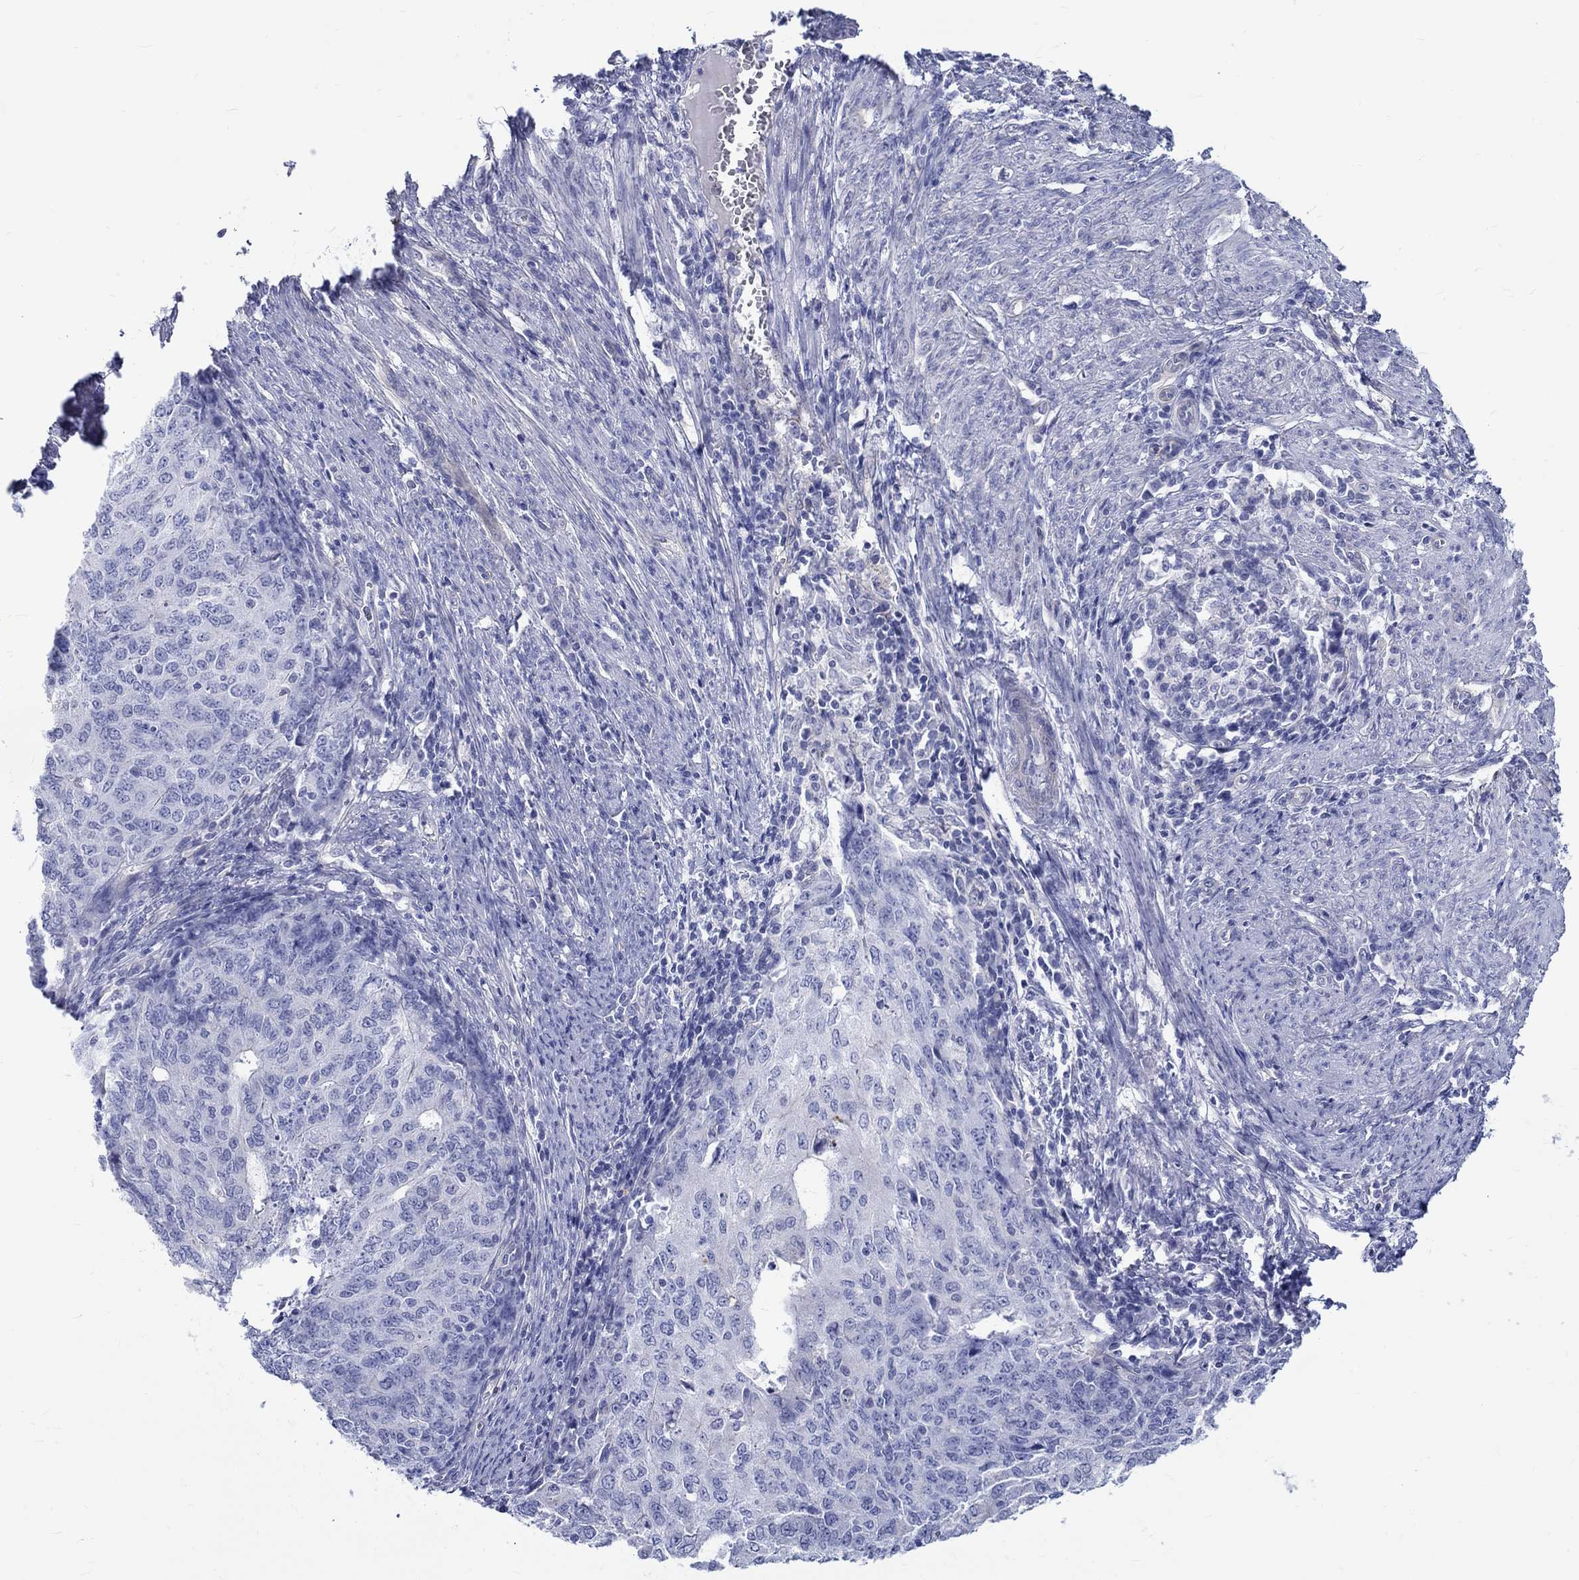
{"staining": {"intensity": "negative", "quantity": "none", "location": "none"}, "tissue": "endometrial cancer", "cell_type": "Tumor cells", "image_type": "cancer", "snomed": [{"axis": "morphology", "description": "Adenocarcinoma, NOS"}, {"axis": "topography", "description": "Endometrium"}], "caption": "A high-resolution image shows immunohistochemistry staining of endometrial adenocarcinoma, which shows no significant positivity in tumor cells. (IHC, brightfield microscopy, high magnification).", "gene": "SH2D7", "patient": {"sex": "female", "age": 82}}